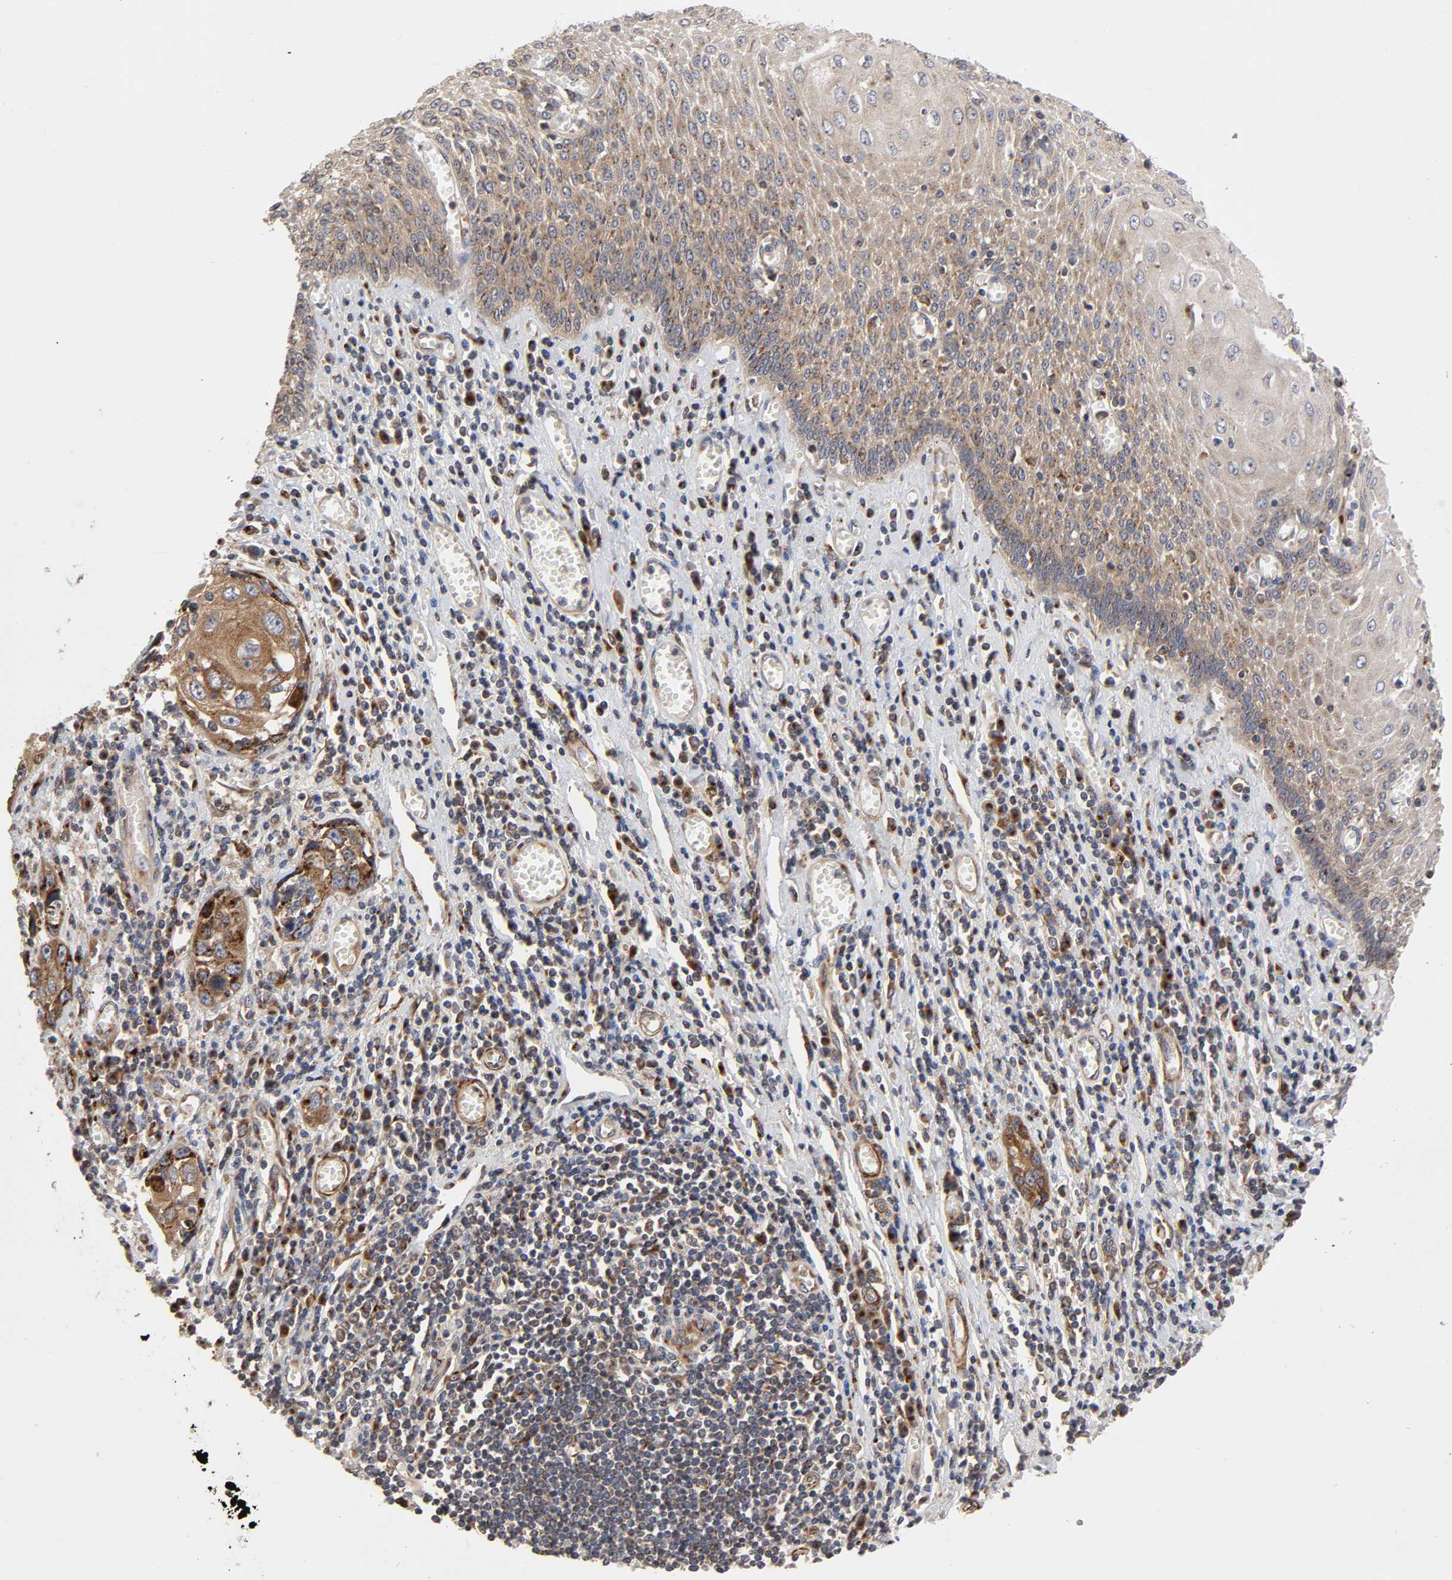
{"staining": {"intensity": "moderate", "quantity": ">75%", "location": "cytoplasmic/membranous"}, "tissue": "esophagus", "cell_type": "Squamous epithelial cells", "image_type": "normal", "snomed": [{"axis": "morphology", "description": "Normal tissue, NOS"}, {"axis": "morphology", "description": "Squamous cell carcinoma, NOS"}, {"axis": "topography", "description": "Esophagus"}], "caption": "Esophagus stained with DAB (3,3'-diaminobenzidine) immunohistochemistry shows medium levels of moderate cytoplasmic/membranous positivity in approximately >75% of squamous epithelial cells. The staining was performed using DAB (3,3'-diaminobenzidine), with brown indicating positive protein expression. Nuclei are stained blue with hematoxylin.", "gene": "GNPTG", "patient": {"sex": "male", "age": 65}}